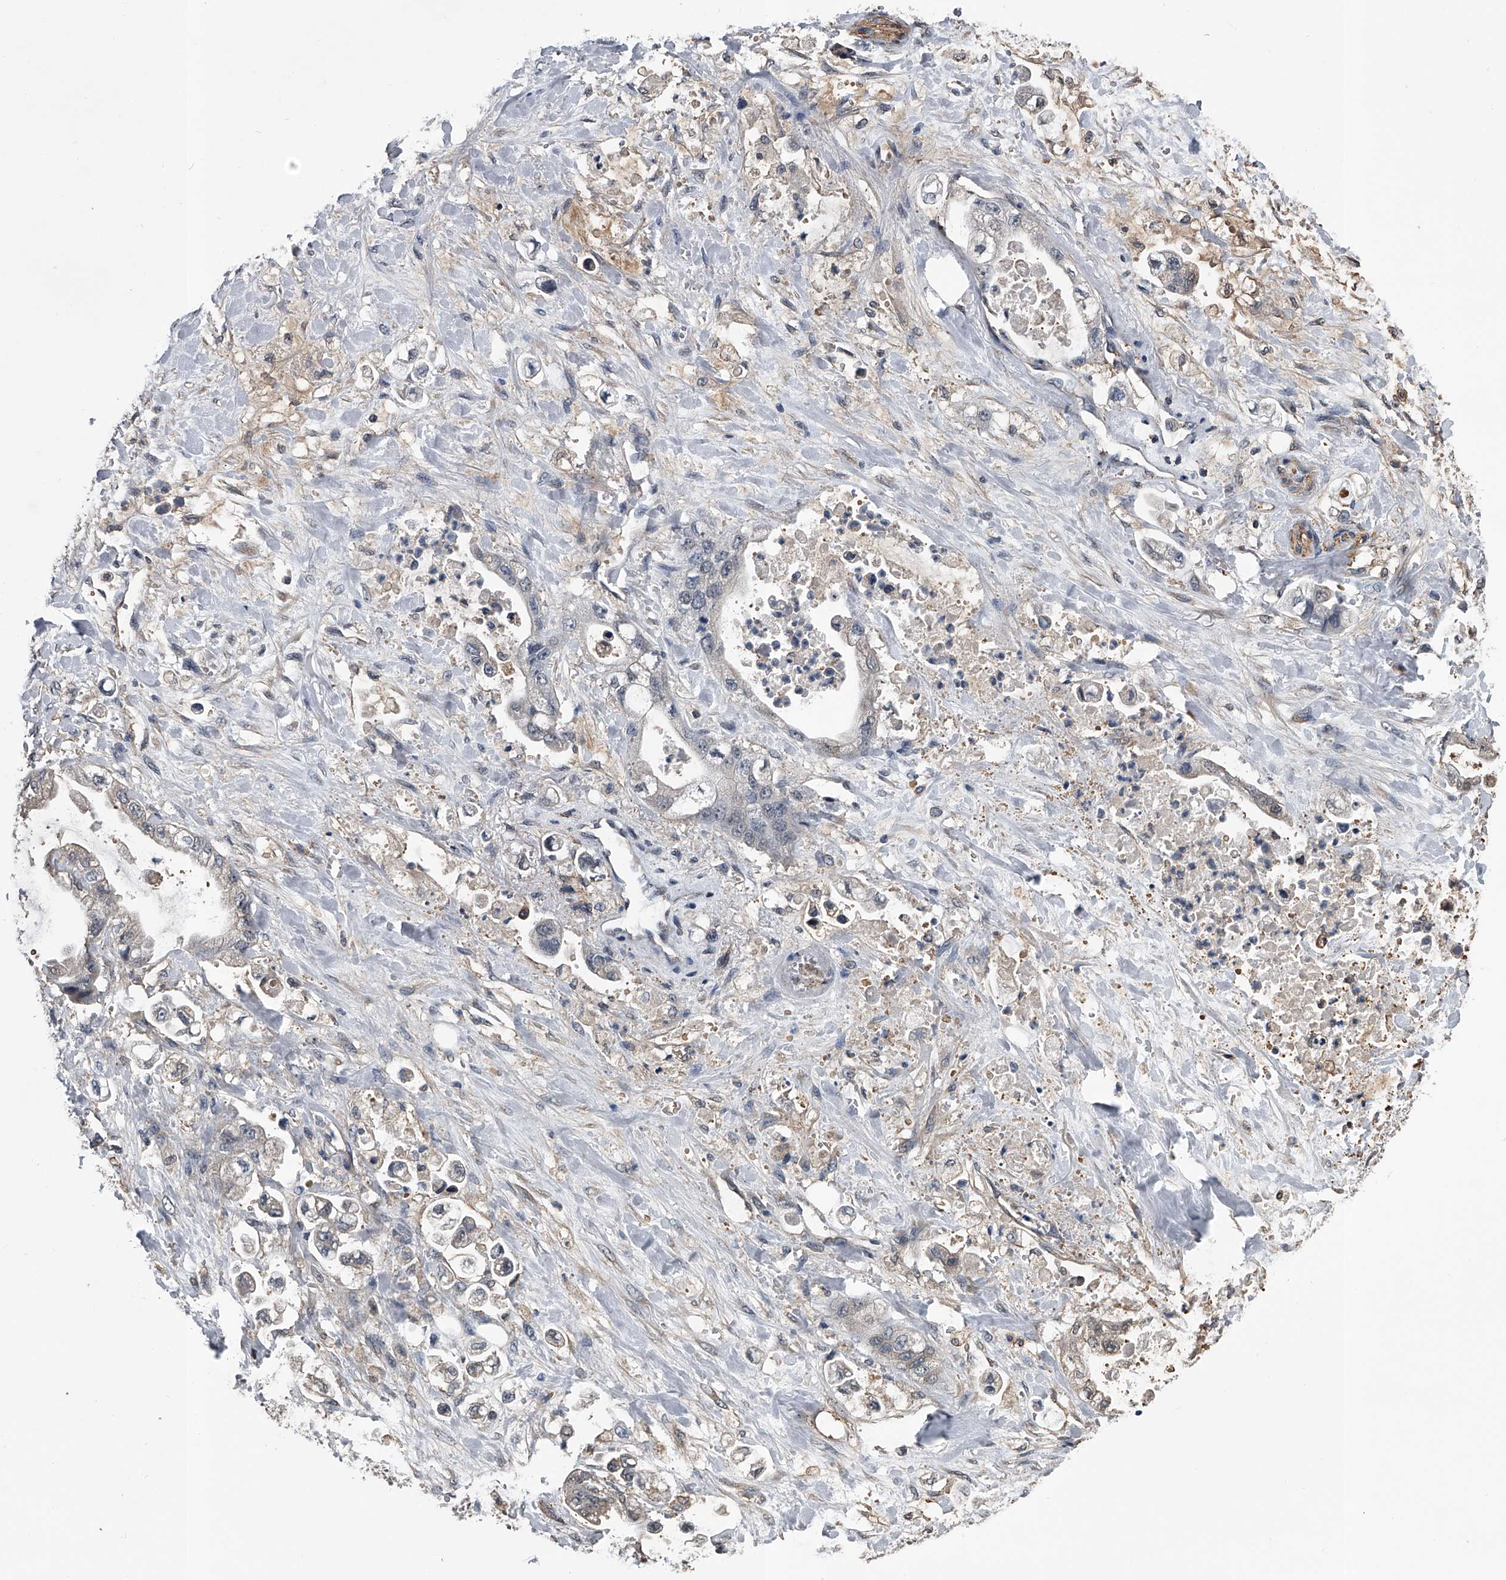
{"staining": {"intensity": "weak", "quantity": "<25%", "location": "cytoplasmic/membranous"}, "tissue": "stomach cancer", "cell_type": "Tumor cells", "image_type": "cancer", "snomed": [{"axis": "morphology", "description": "Adenocarcinoma, NOS"}, {"axis": "topography", "description": "Stomach"}], "caption": "Tumor cells show no significant positivity in stomach cancer. (IHC, brightfield microscopy, high magnification).", "gene": "LDLRAD2", "patient": {"sex": "male", "age": 62}}